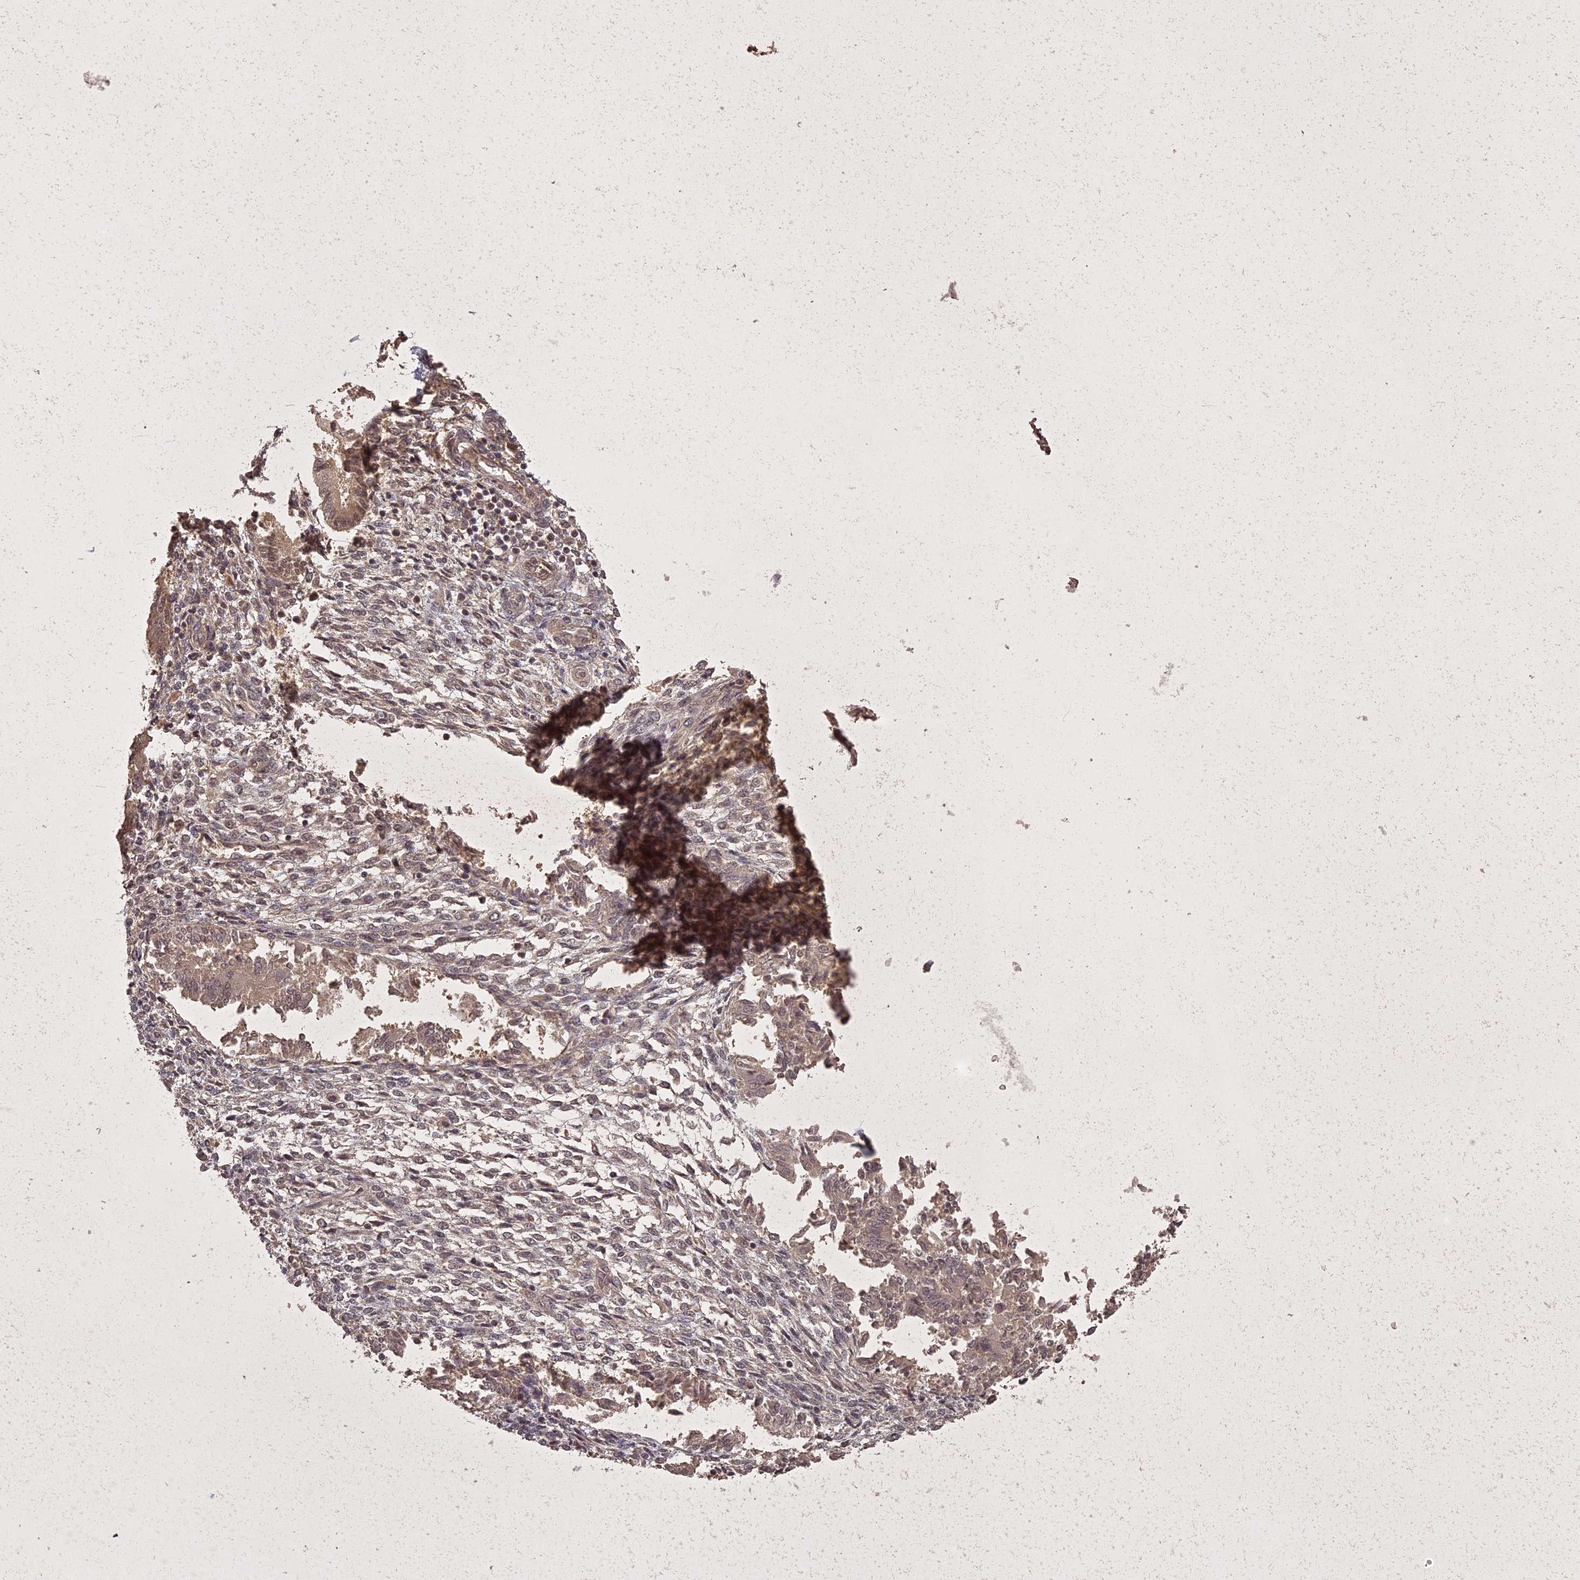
{"staining": {"intensity": "weak", "quantity": ">75%", "location": "cytoplasmic/membranous"}, "tissue": "endometrium", "cell_type": "Cells in endometrial stroma", "image_type": "normal", "snomed": [{"axis": "morphology", "description": "Normal tissue, NOS"}, {"axis": "topography", "description": "Uterus"}, {"axis": "topography", "description": "Endometrium"}], "caption": "Protein staining reveals weak cytoplasmic/membranous staining in about >75% of cells in endometrial stroma in normal endometrium.", "gene": "LIN37", "patient": {"sex": "female", "age": 48}}